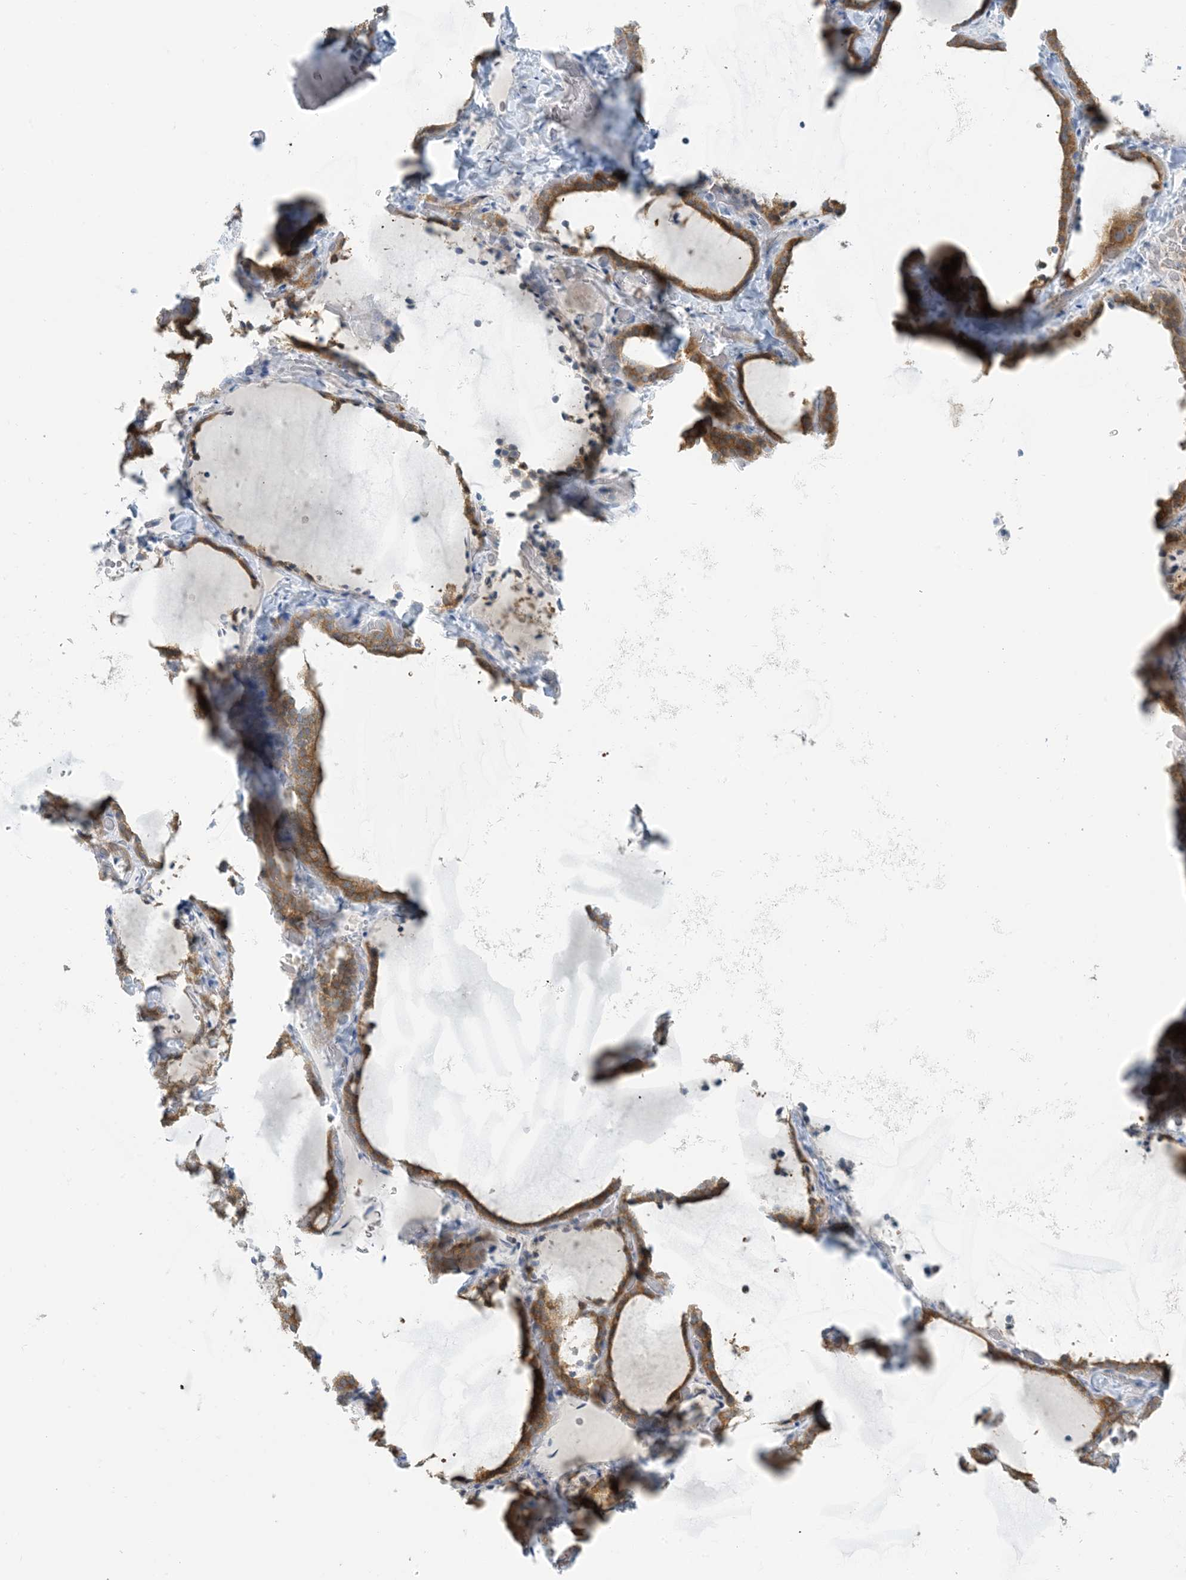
{"staining": {"intensity": "moderate", "quantity": ">75%", "location": "cytoplasmic/membranous"}, "tissue": "thyroid gland", "cell_type": "Glandular cells", "image_type": "normal", "snomed": [{"axis": "morphology", "description": "Normal tissue, NOS"}, {"axis": "topography", "description": "Thyroid gland"}], "caption": "IHC (DAB (3,3'-diaminobenzidine)) staining of benign thyroid gland shows moderate cytoplasmic/membranous protein expression in approximately >75% of glandular cells.", "gene": "MRPS18A", "patient": {"sex": "female", "age": 22}}